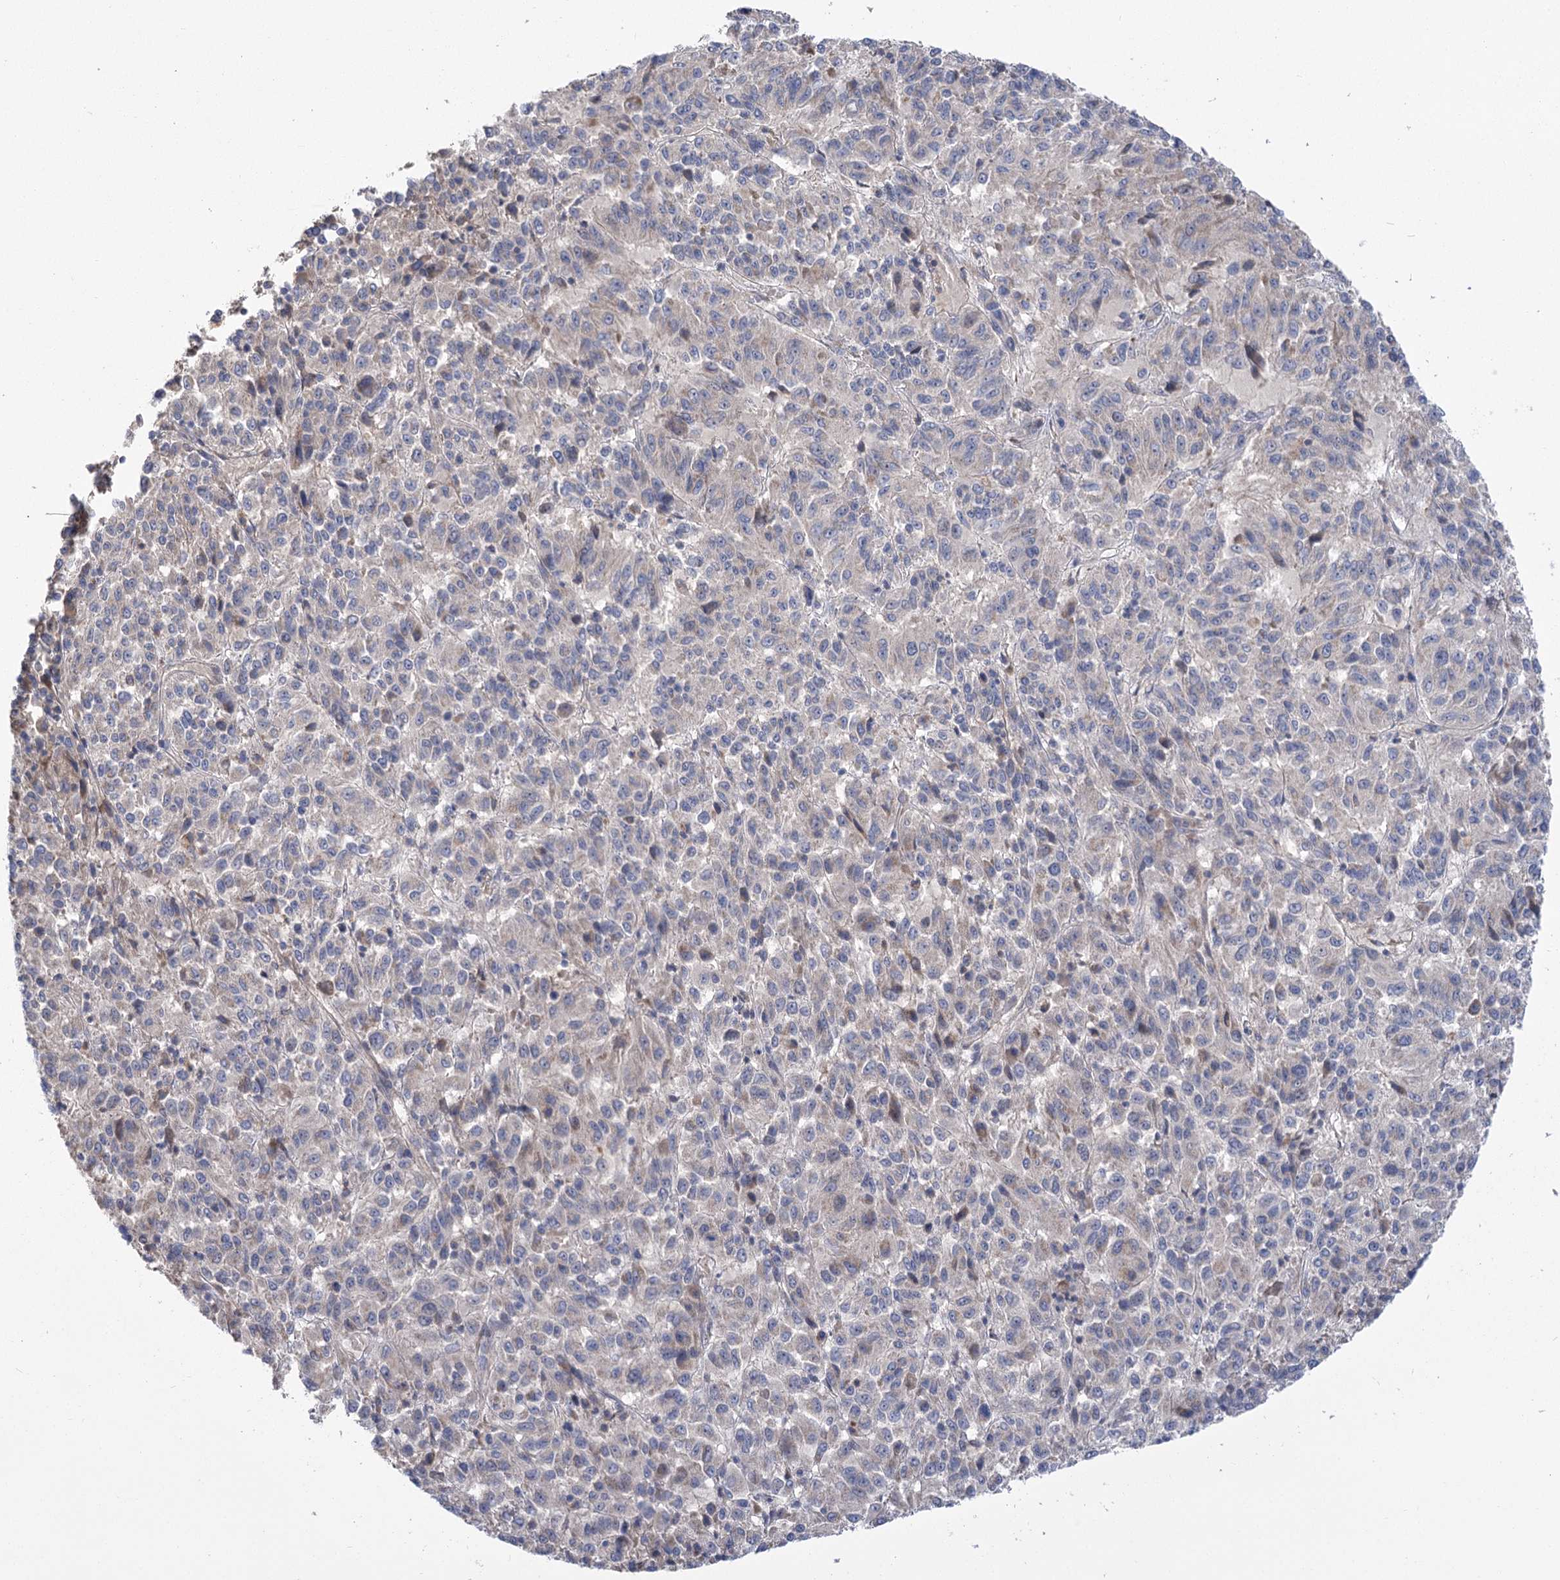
{"staining": {"intensity": "negative", "quantity": "none", "location": "none"}, "tissue": "melanoma", "cell_type": "Tumor cells", "image_type": "cancer", "snomed": [{"axis": "morphology", "description": "Malignant melanoma, Metastatic site"}, {"axis": "topography", "description": "Lung"}], "caption": "Immunohistochemistry (IHC) of human malignant melanoma (metastatic site) reveals no positivity in tumor cells. The staining was performed using DAB to visualize the protein expression in brown, while the nuclei were stained in blue with hematoxylin (Magnification: 20x).", "gene": "PBLD", "patient": {"sex": "male", "age": 64}}